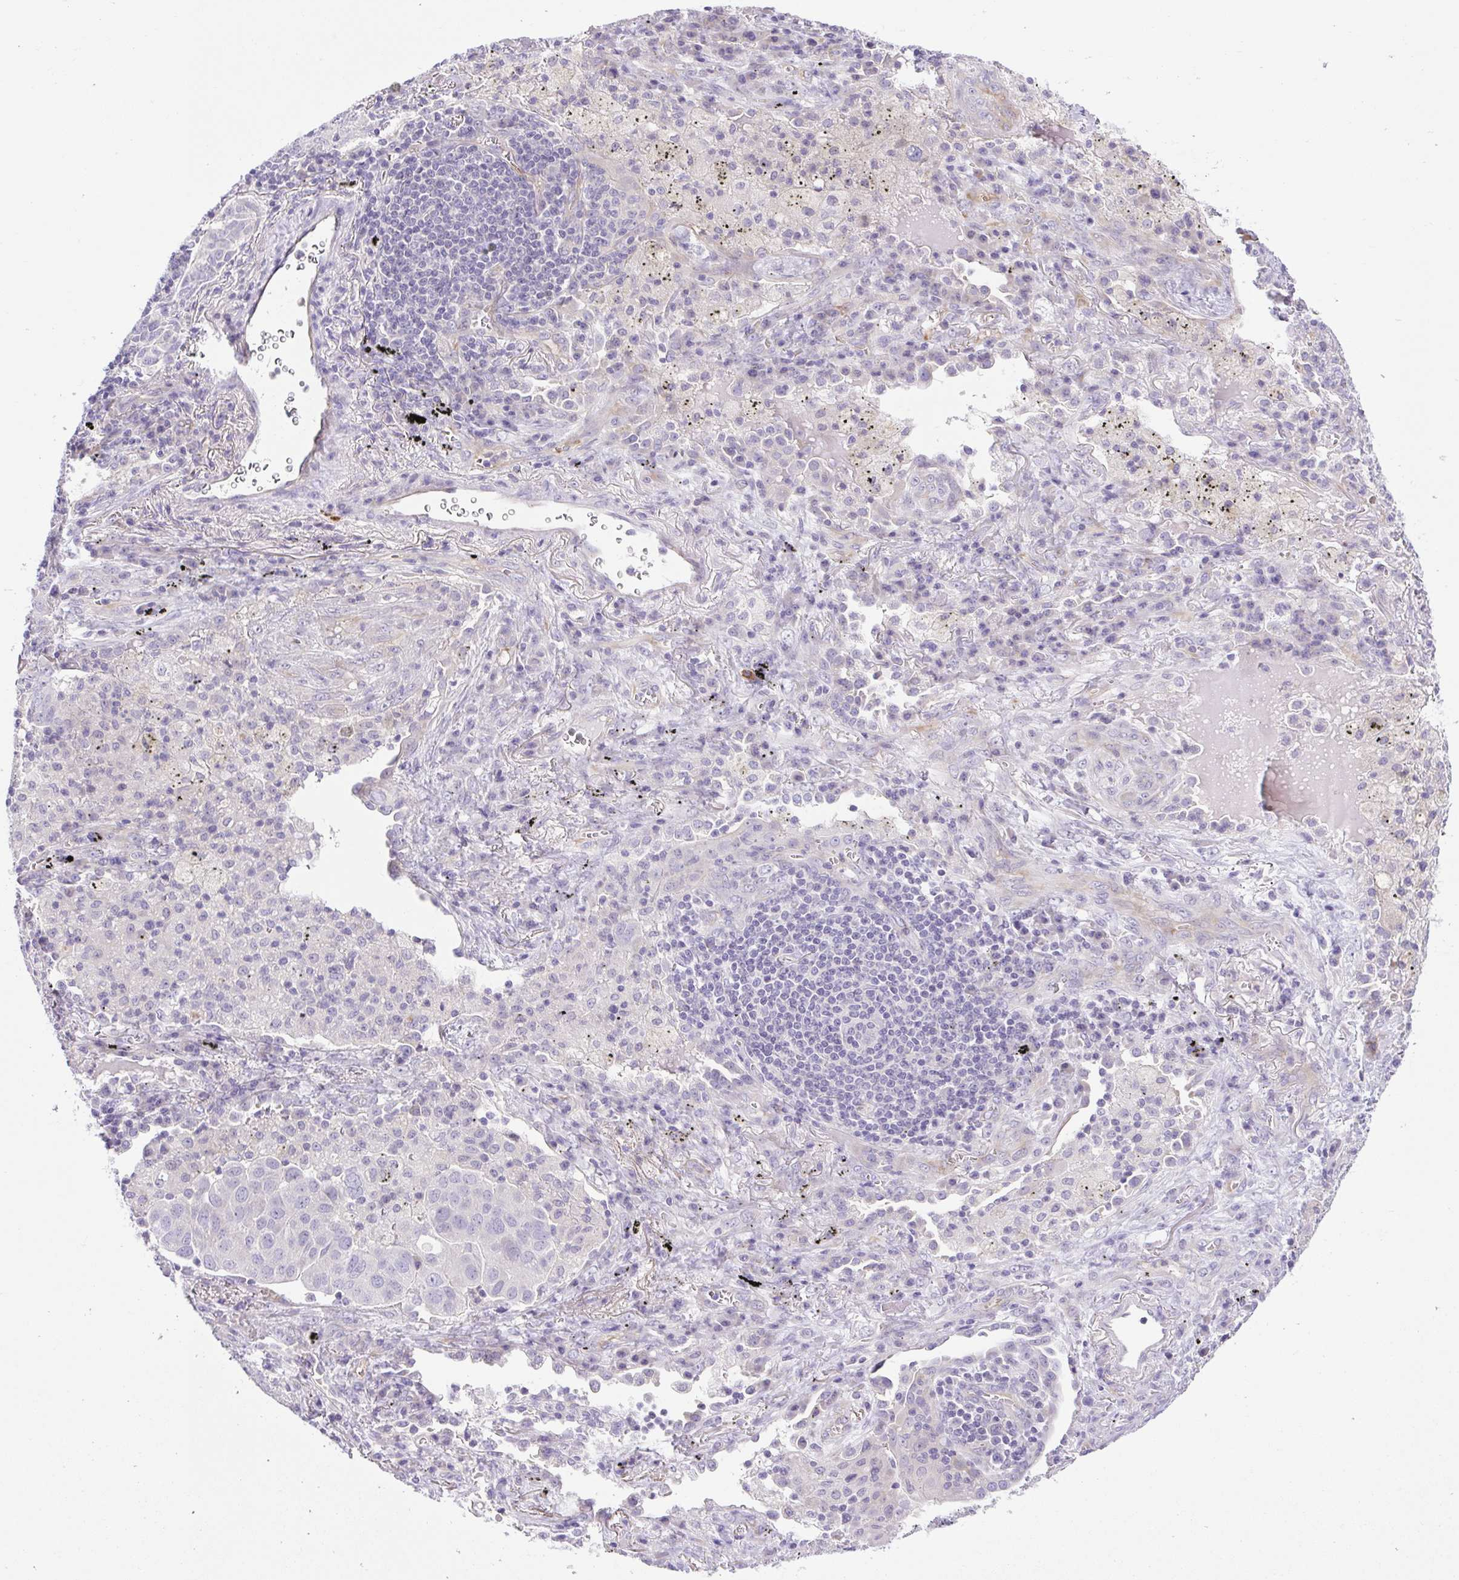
{"staining": {"intensity": "negative", "quantity": "none", "location": "none"}, "tissue": "lung cancer", "cell_type": "Tumor cells", "image_type": "cancer", "snomed": [{"axis": "morphology", "description": "Adenocarcinoma, NOS"}, {"axis": "morphology", "description": "Adenocarcinoma, metastatic, NOS"}, {"axis": "topography", "description": "Lymph node"}, {"axis": "topography", "description": "Lung"}], "caption": "Tumor cells show no significant positivity in lung cancer.", "gene": "FAM177B", "patient": {"sex": "female", "age": 65}}